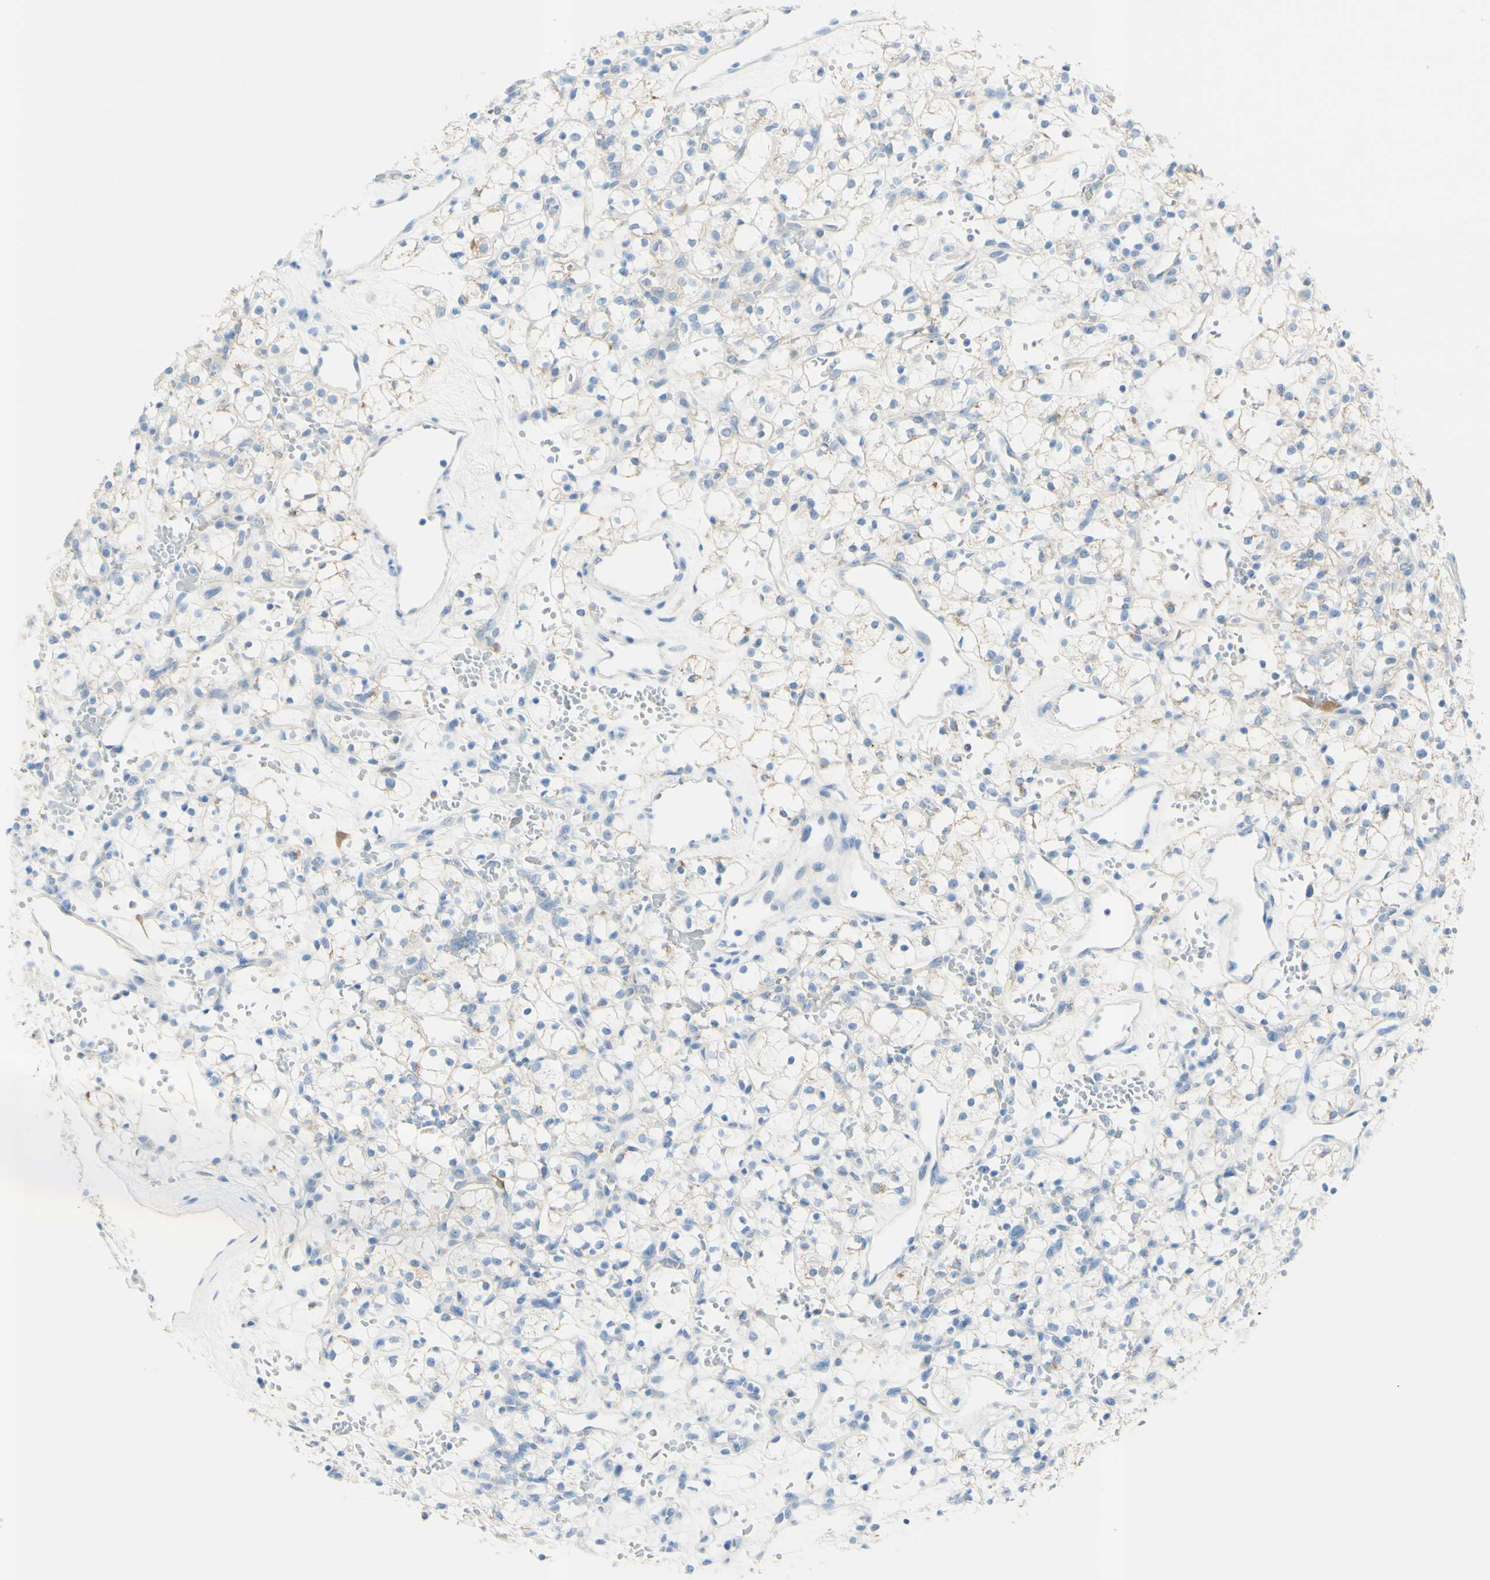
{"staining": {"intensity": "negative", "quantity": "none", "location": "none"}, "tissue": "renal cancer", "cell_type": "Tumor cells", "image_type": "cancer", "snomed": [{"axis": "morphology", "description": "Adenocarcinoma, NOS"}, {"axis": "topography", "description": "Kidney"}], "caption": "Immunohistochemistry of adenocarcinoma (renal) exhibits no expression in tumor cells.", "gene": "TSPAN1", "patient": {"sex": "female", "age": 60}}